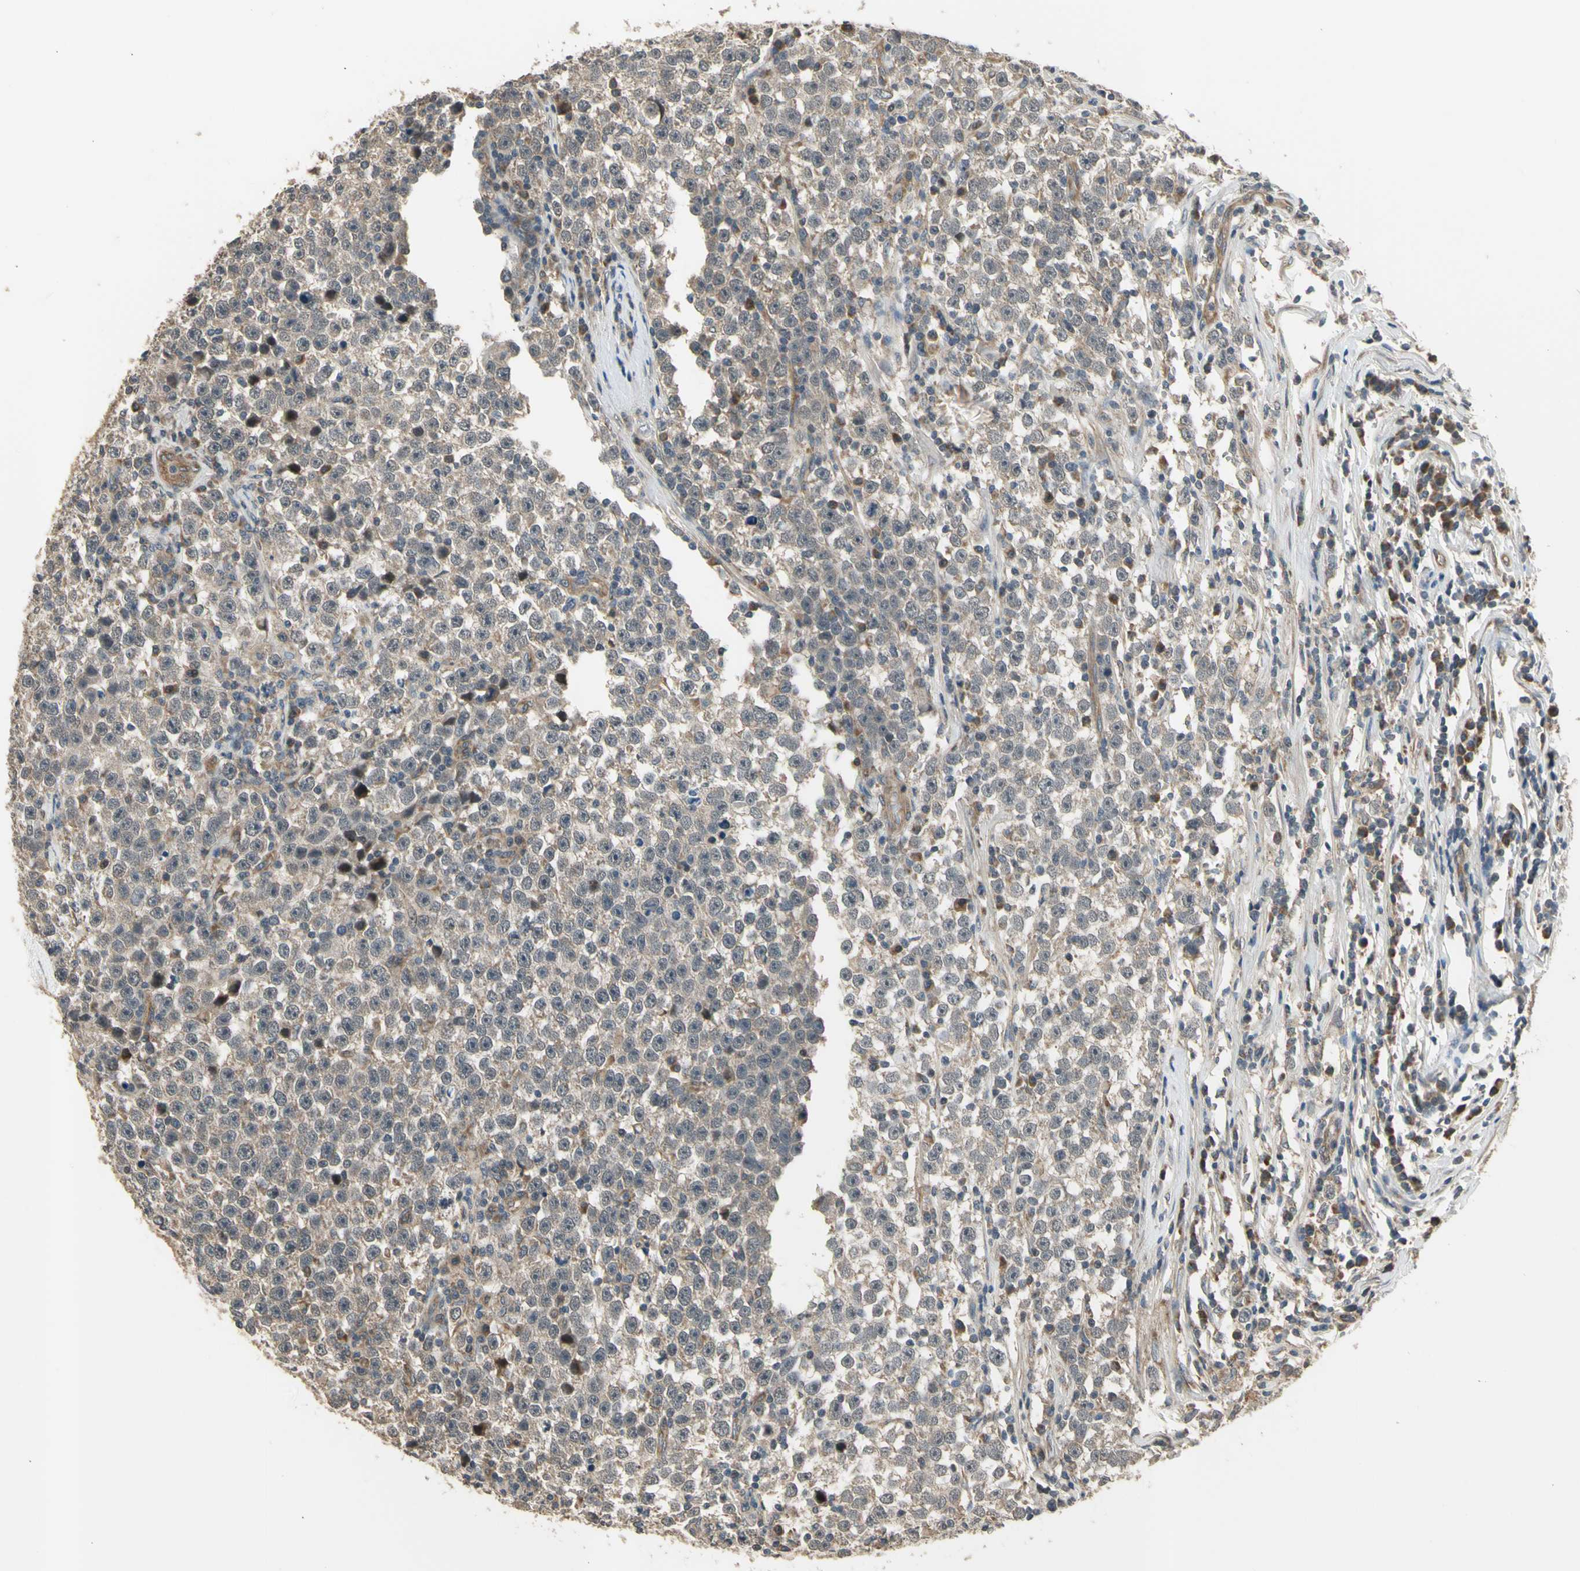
{"staining": {"intensity": "weak", "quantity": "<25%", "location": "cytoplasmic/membranous"}, "tissue": "testis cancer", "cell_type": "Tumor cells", "image_type": "cancer", "snomed": [{"axis": "morphology", "description": "Seminoma, NOS"}, {"axis": "topography", "description": "Testis"}], "caption": "The micrograph displays no staining of tumor cells in testis seminoma.", "gene": "EFNB2", "patient": {"sex": "male", "age": 43}}